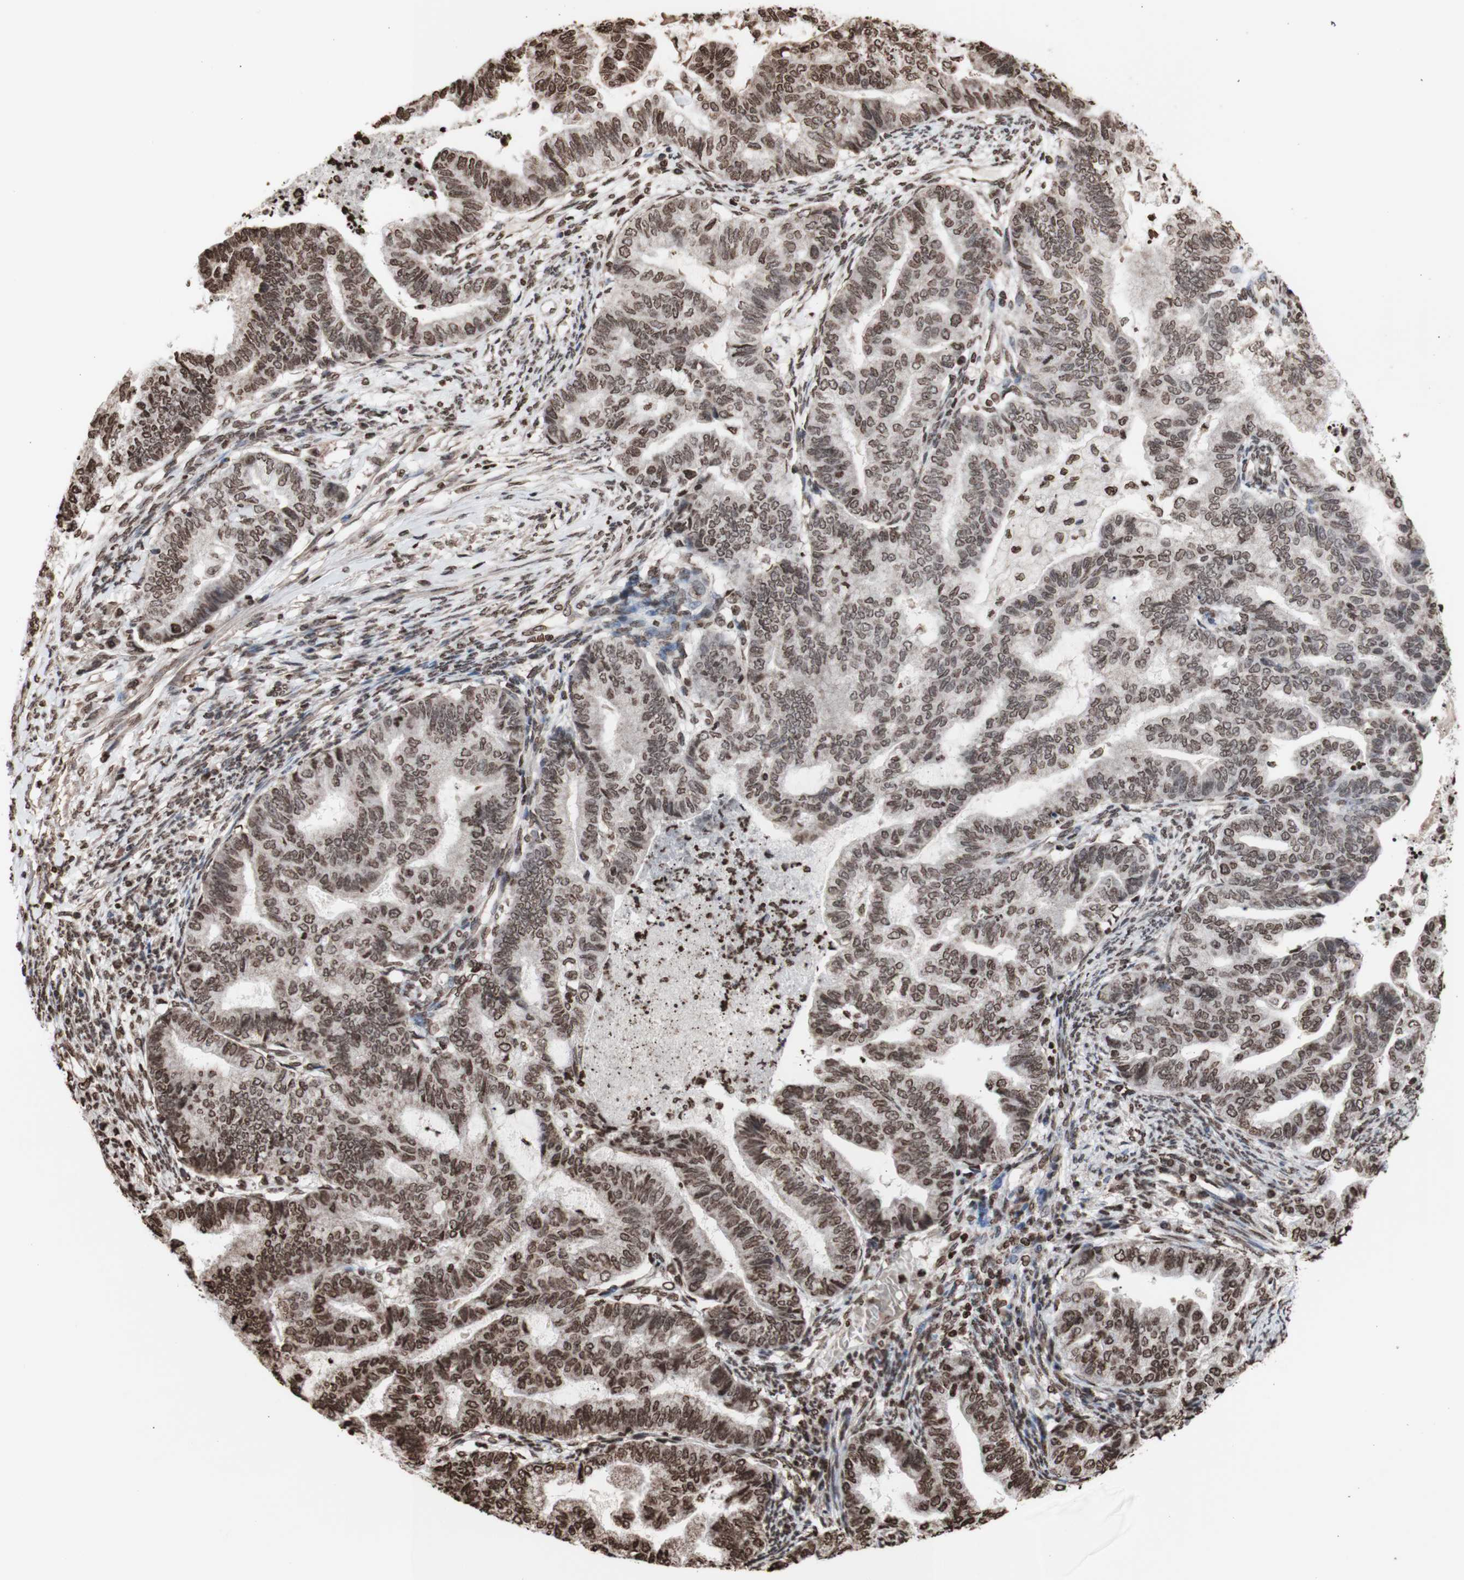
{"staining": {"intensity": "moderate", "quantity": ">75%", "location": "cytoplasmic/membranous,nuclear"}, "tissue": "endometrial cancer", "cell_type": "Tumor cells", "image_type": "cancer", "snomed": [{"axis": "morphology", "description": "Adenocarcinoma, NOS"}, {"axis": "topography", "description": "Endometrium"}], "caption": "A micrograph of endometrial cancer (adenocarcinoma) stained for a protein shows moderate cytoplasmic/membranous and nuclear brown staining in tumor cells.", "gene": "SNAI2", "patient": {"sex": "female", "age": 79}}